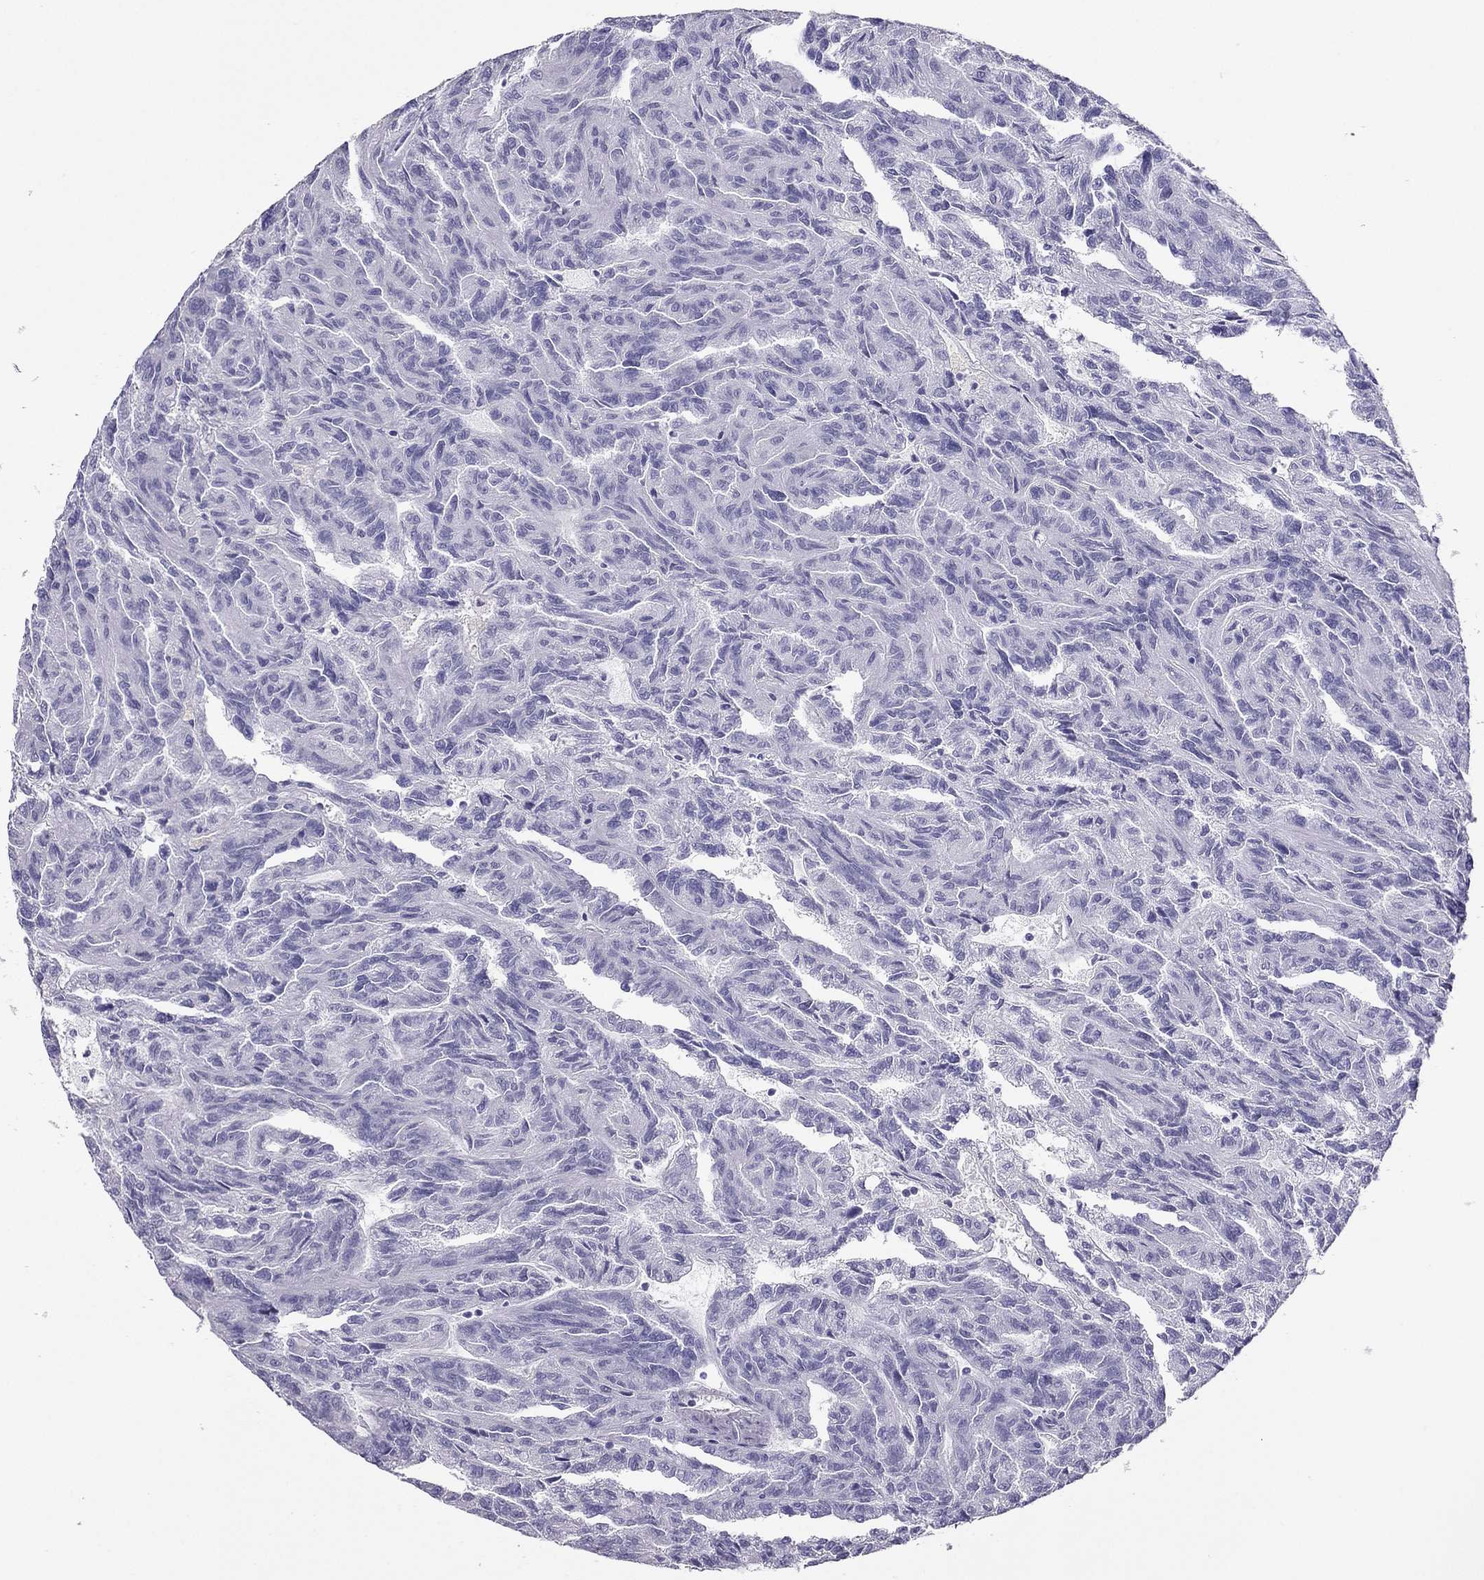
{"staining": {"intensity": "negative", "quantity": "none", "location": "none"}, "tissue": "renal cancer", "cell_type": "Tumor cells", "image_type": "cancer", "snomed": [{"axis": "morphology", "description": "Adenocarcinoma, NOS"}, {"axis": "topography", "description": "Kidney"}], "caption": "An IHC image of renal cancer (adenocarcinoma) is shown. There is no staining in tumor cells of renal cancer (adenocarcinoma).", "gene": "PDE6A", "patient": {"sex": "male", "age": 79}}